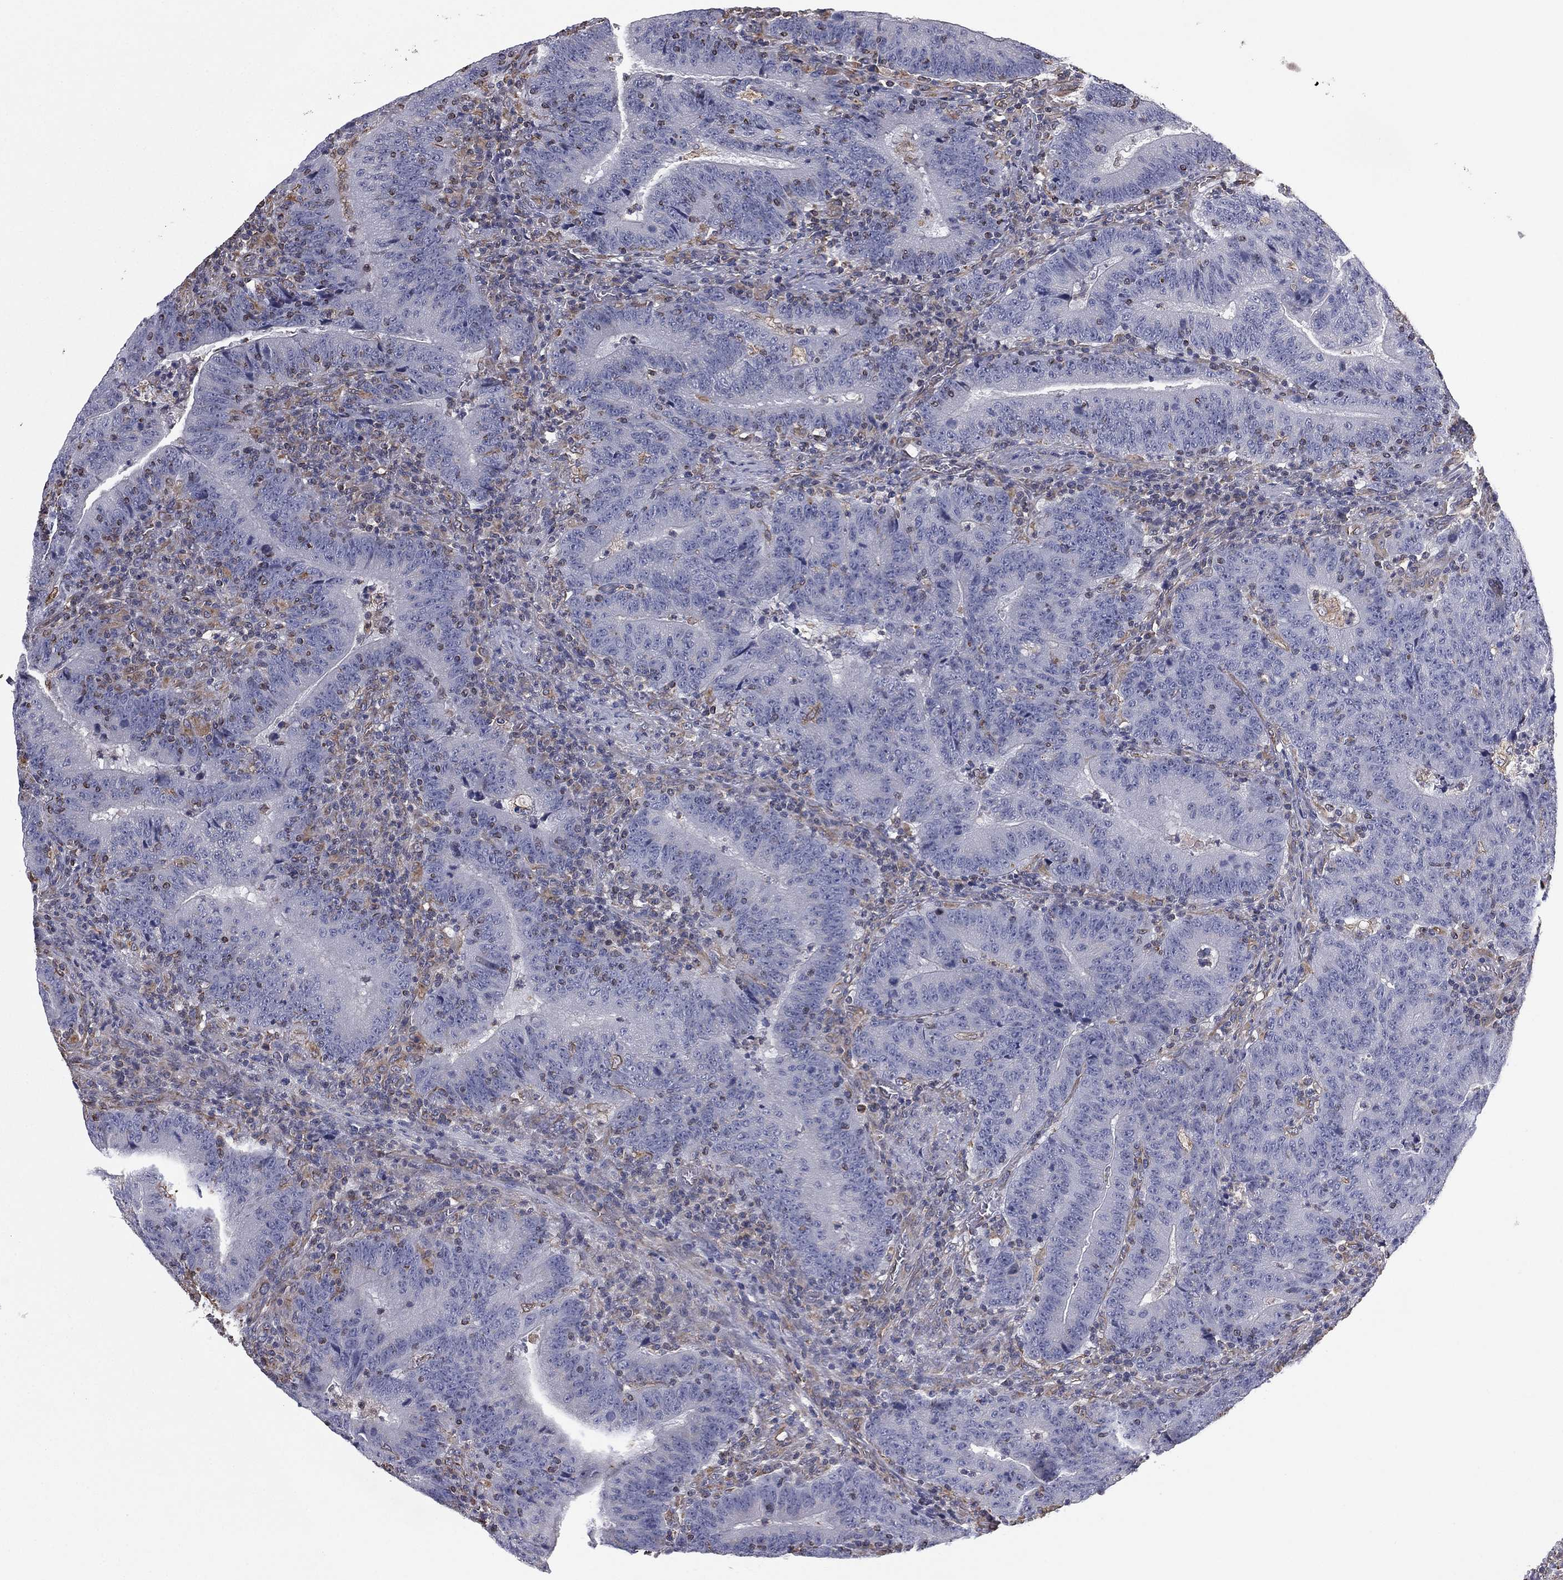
{"staining": {"intensity": "negative", "quantity": "none", "location": "none"}, "tissue": "colorectal cancer", "cell_type": "Tumor cells", "image_type": "cancer", "snomed": [{"axis": "morphology", "description": "Adenocarcinoma, NOS"}, {"axis": "topography", "description": "Colon"}], "caption": "There is no significant expression in tumor cells of colorectal cancer.", "gene": "SCUBE1", "patient": {"sex": "female", "age": 75}}